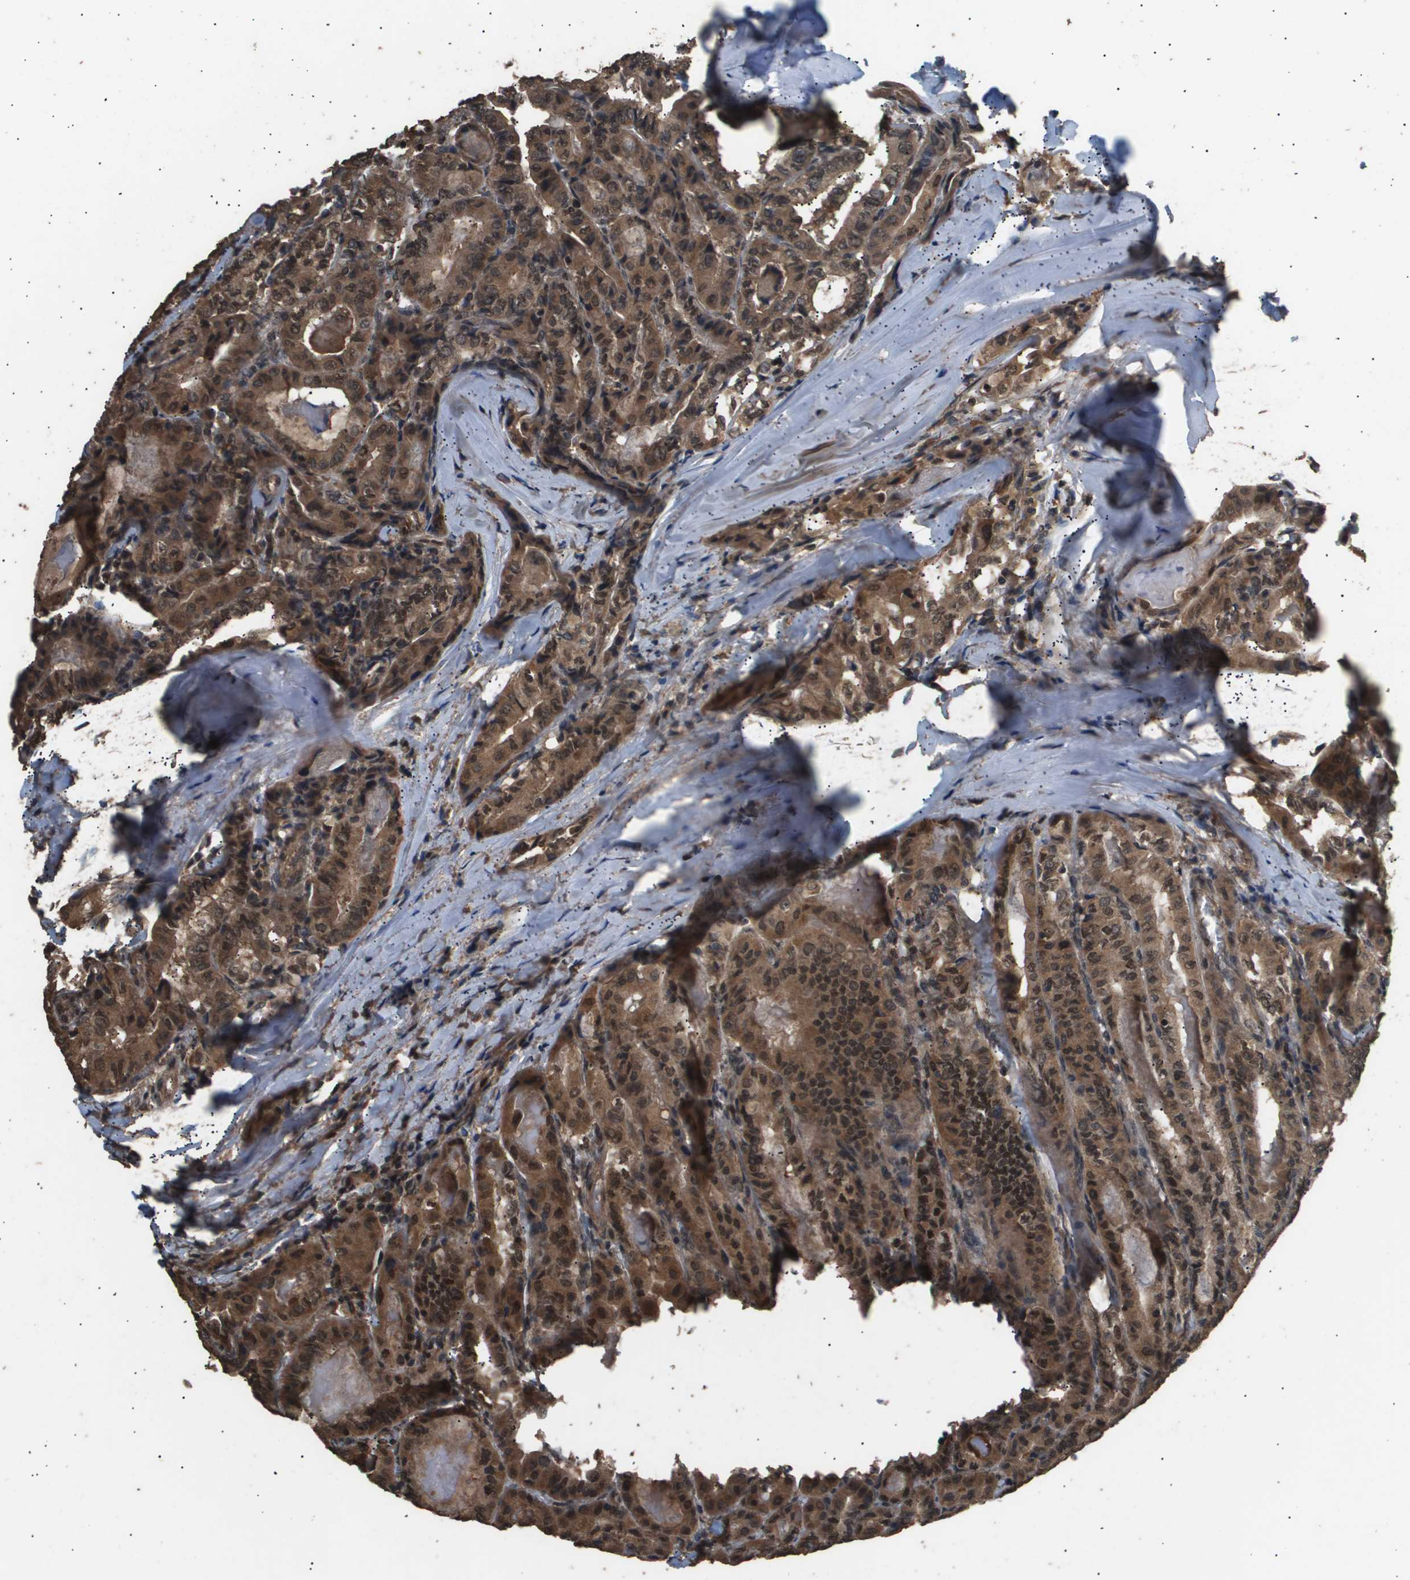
{"staining": {"intensity": "moderate", "quantity": ">75%", "location": "cytoplasmic/membranous,nuclear"}, "tissue": "thyroid cancer", "cell_type": "Tumor cells", "image_type": "cancer", "snomed": [{"axis": "morphology", "description": "Papillary adenocarcinoma, NOS"}, {"axis": "topography", "description": "Thyroid gland"}], "caption": "A brown stain highlights moderate cytoplasmic/membranous and nuclear positivity of a protein in human papillary adenocarcinoma (thyroid) tumor cells.", "gene": "ING1", "patient": {"sex": "female", "age": 42}}